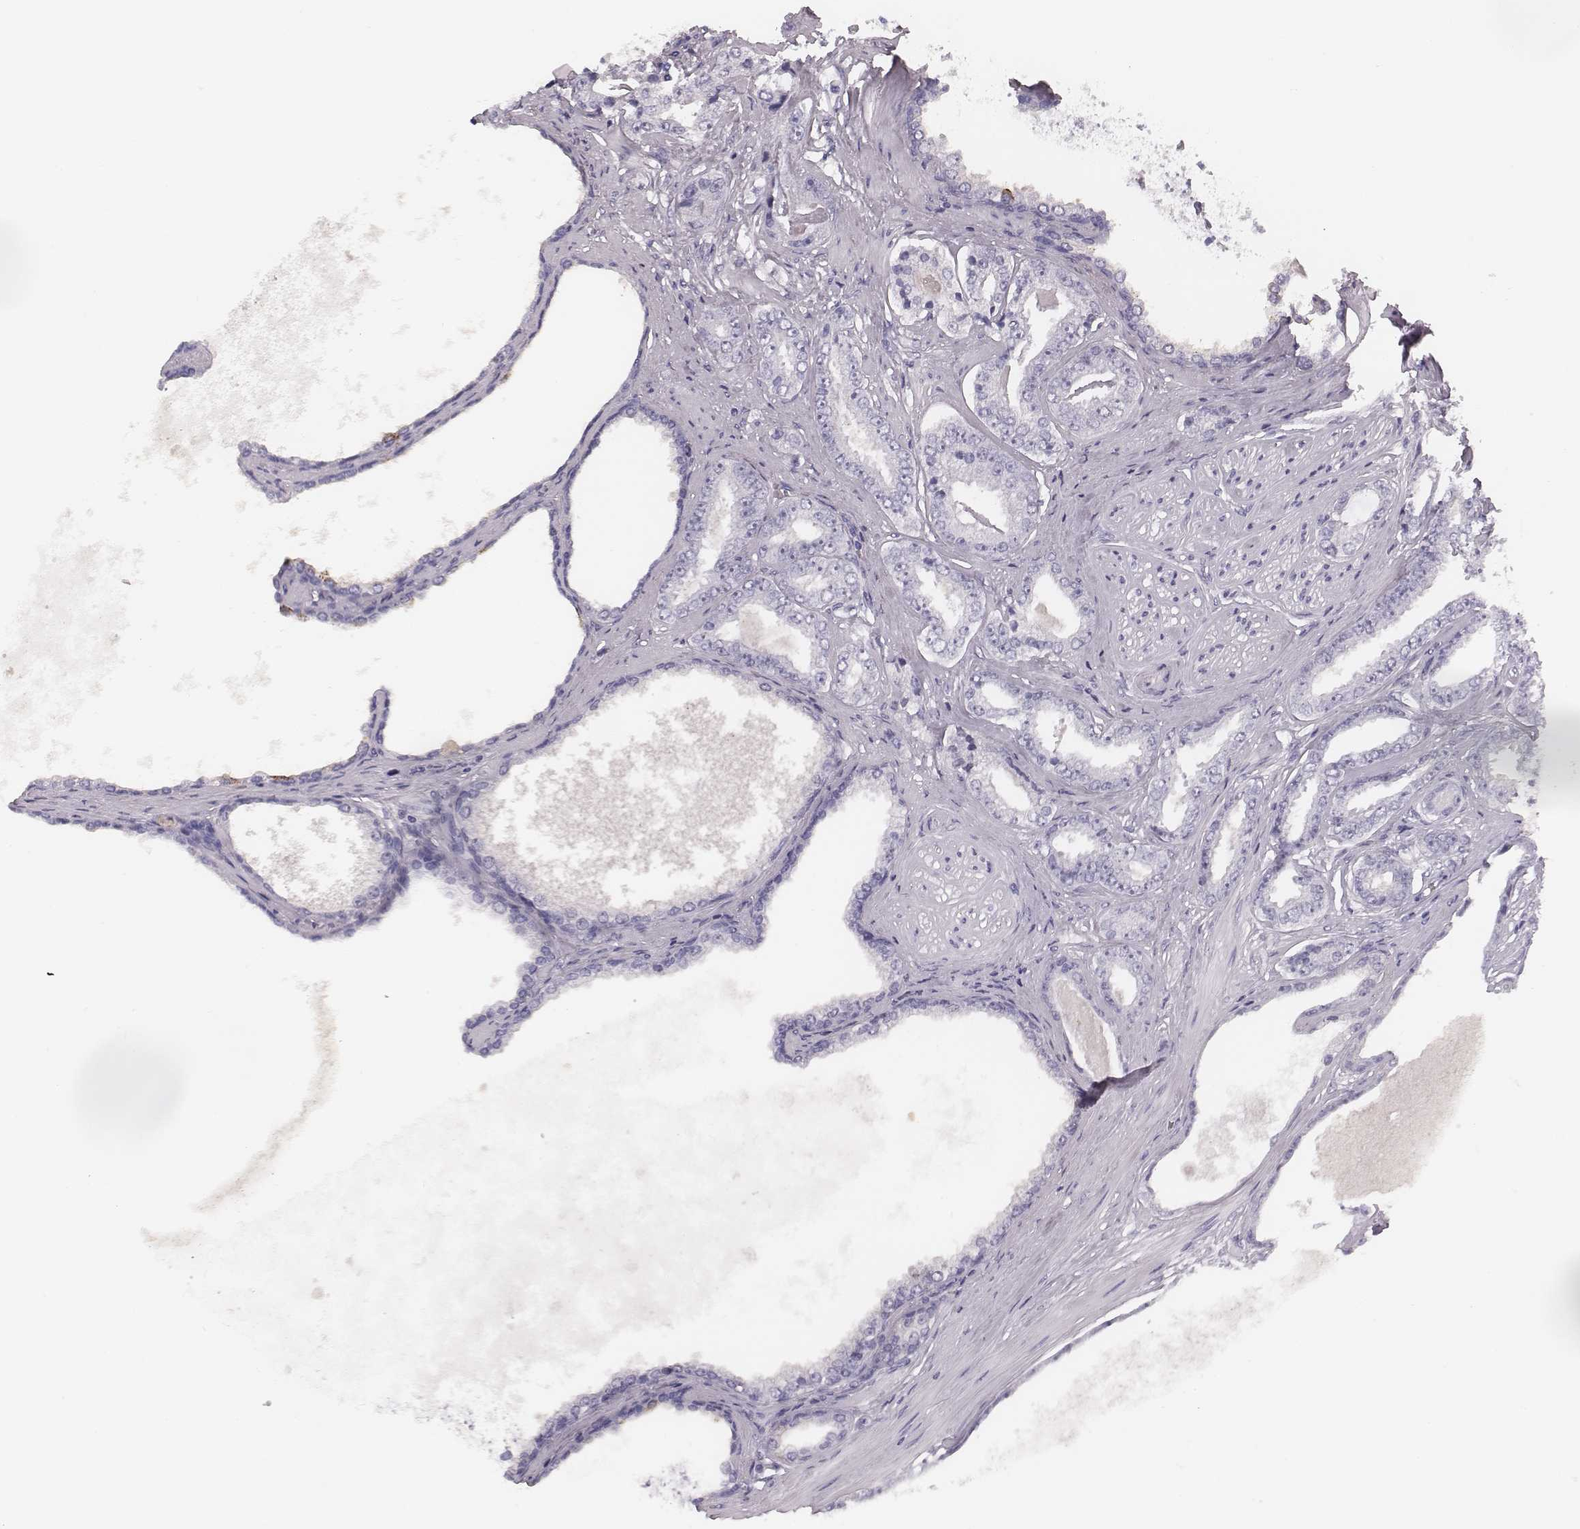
{"staining": {"intensity": "negative", "quantity": "none", "location": "none"}, "tissue": "prostate cancer", "cell_type": "Tumor cells", "image_type": "cancer", "snomed": [{"axis": "morphology", "description": "Adenocarcinoma, NOS"}, {"axis": "topography", "description": "Prostate"}], "caption": "Adenocarcinoma (prostate) stained for a protein using IHC displays no staining tumor cells.", "gene": "CSH1", "patient": {"sex": "male", "age": 64}}